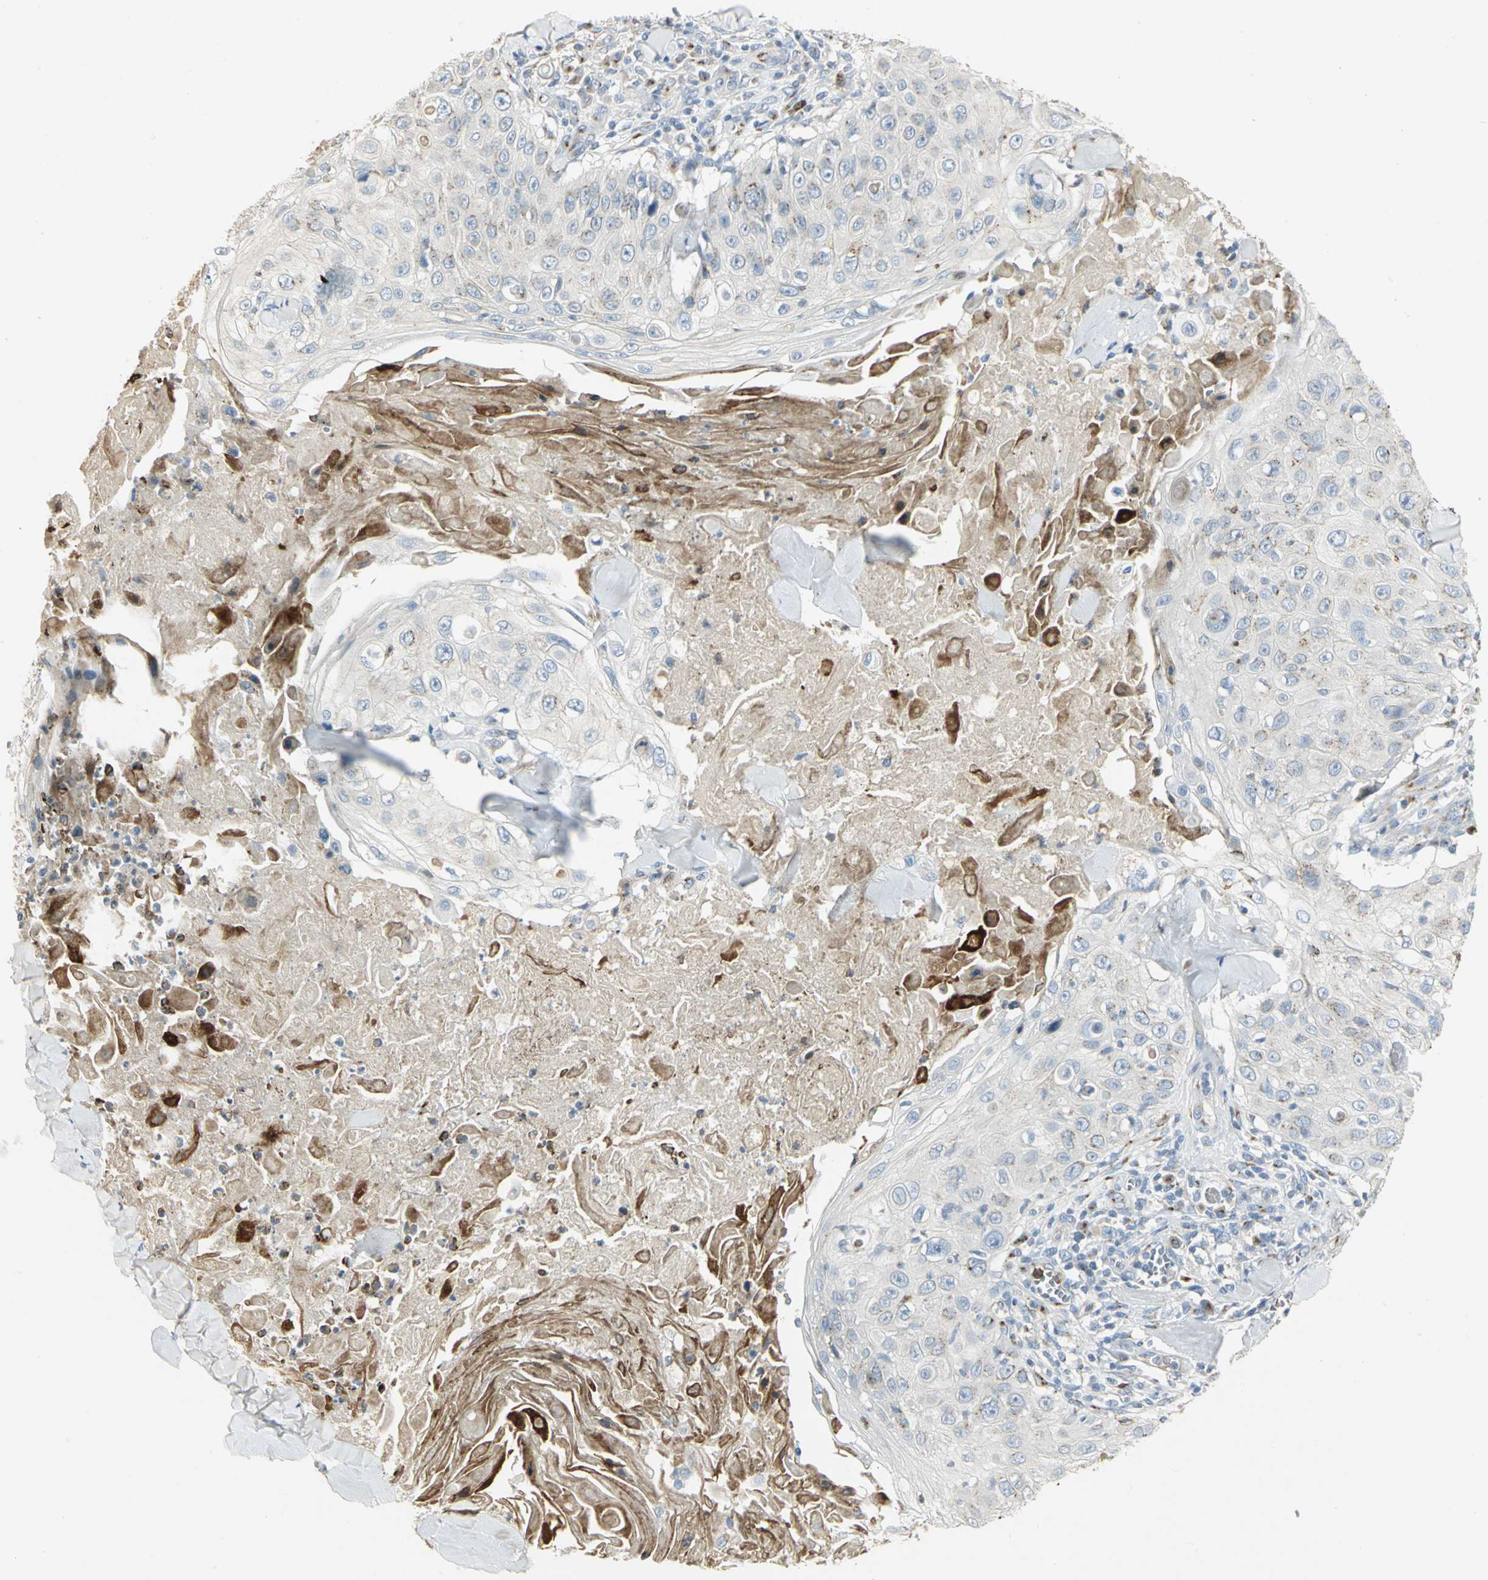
{"staining": {"intensity": "weak", "quantity": "<25%", "location": "cytoplasmic/membranous"}, "tissue": "skin cancer", "cell_type": "Tumor cells", "image_type": "cancer", "snomed": [{"axis": "morphology", "description": "Squamous cell carcinoma, NOS"}, {"axis": "topography", "description": "Skin"}], "caption": "This is an immunohistochemistry (IHC) photomicrograph of human skin cancer. There is no positivity in tumor cells.", "gene": "TM9SF2", "patient": {"sex": "male", "age": 86}}